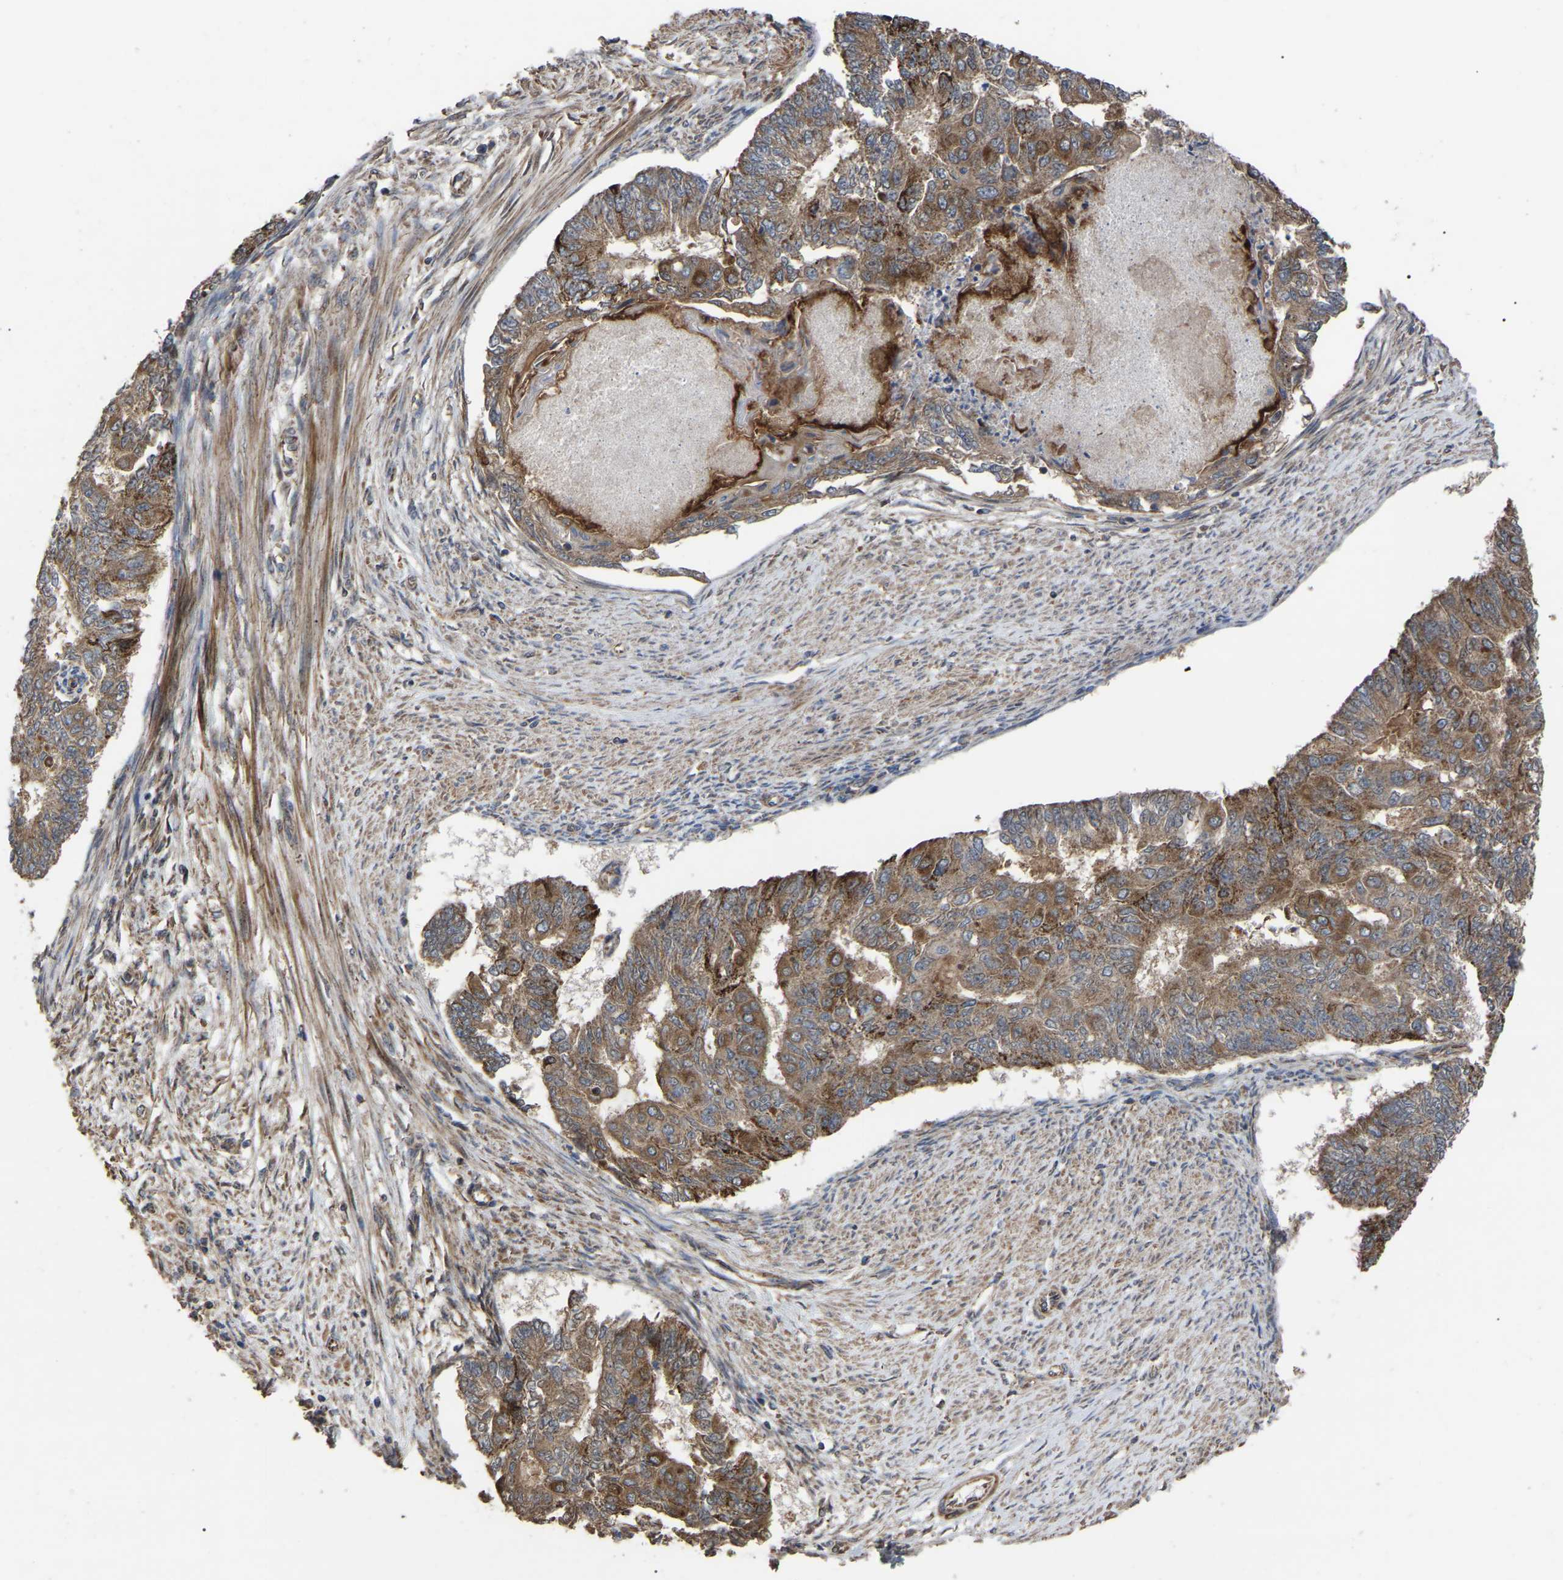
{"staining": {"intensity": "moderate", "quantity": ">75%", "location": "cytoplasmic/membranous"}, "tissue": "endometrial cancer", "cell_type": "Tumor cells", "image_type": "cancer", "snomed": [{"axis": "morphology", "description": "Adenocarcinoma, NOS"}, {"axis": "topography", "description": "Endometrium"}], "caption": "High-magnification brightfield microscopy of adenocarcinoma (endometrial) stained with DAB (3,3'-diaminobenzidine) (brown) and counterstained with hematoxylin (blue). tumor cells exhibit moderate cytoplasmic/membranous expression is identified in about>75% of cells.", "gene": "GCC1", "patient": {"sex": "female", "age": 32}}